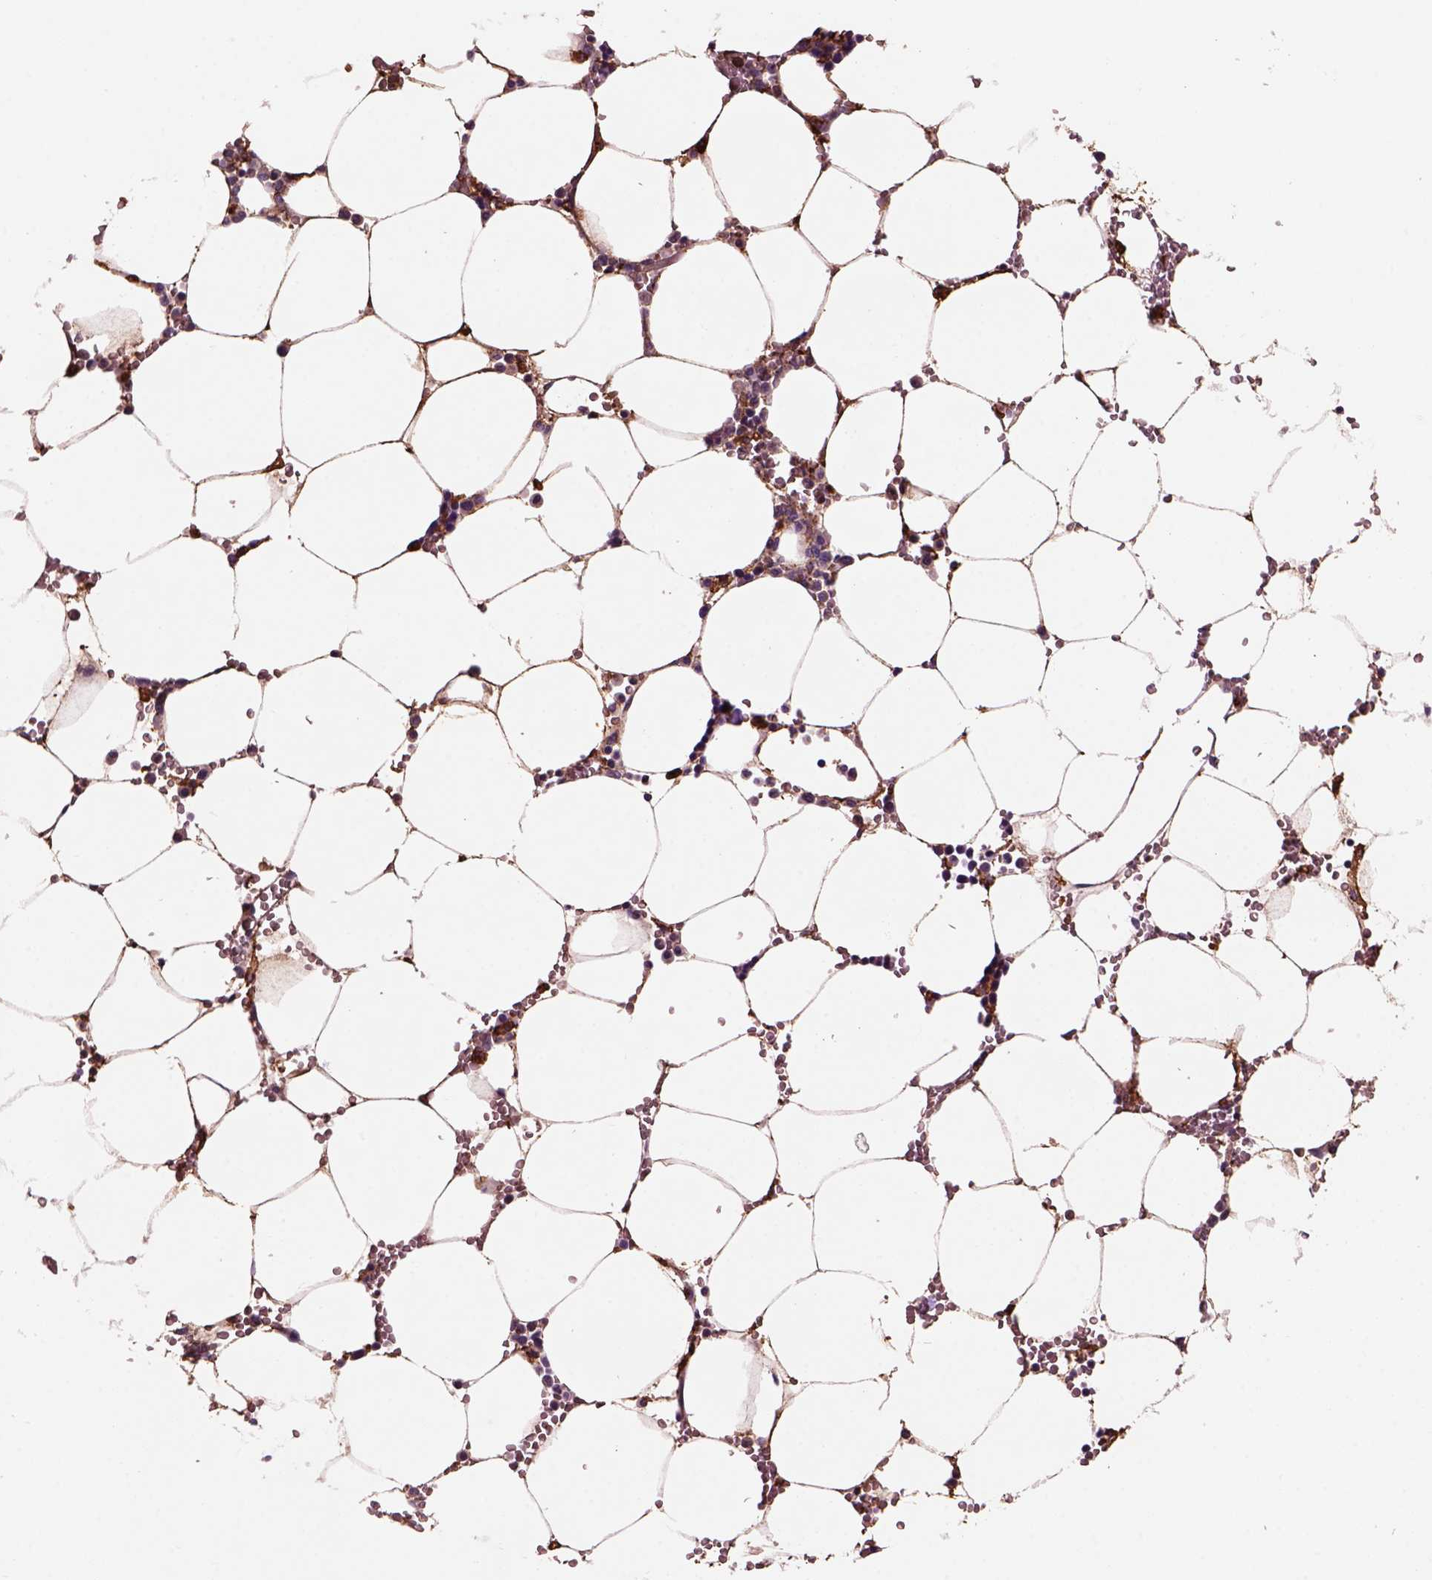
{"staining": {"intensity": "strong", "quantity": "<25%", "location": "cytoplasmic/membranous"}, "tissue": "bone marrow", "cell_type": "Hematopoietic cells", "image_type": "normal", "snomed": [{"axis": "morphology", "description": "Normal tissue, NOS"}, {"axis": "topography", "description": "Bone marrow"}], "caption": "Protein expression analysis of unremarkable human bone marrow reveals strong cytoplasmic/membranous staining in about <25% of hematopoietic cells. (DAB = brown stain, brightfield microscopy at high magnification).", "gene": "CD14", "patient": {"sex": "female", "age": 52}}